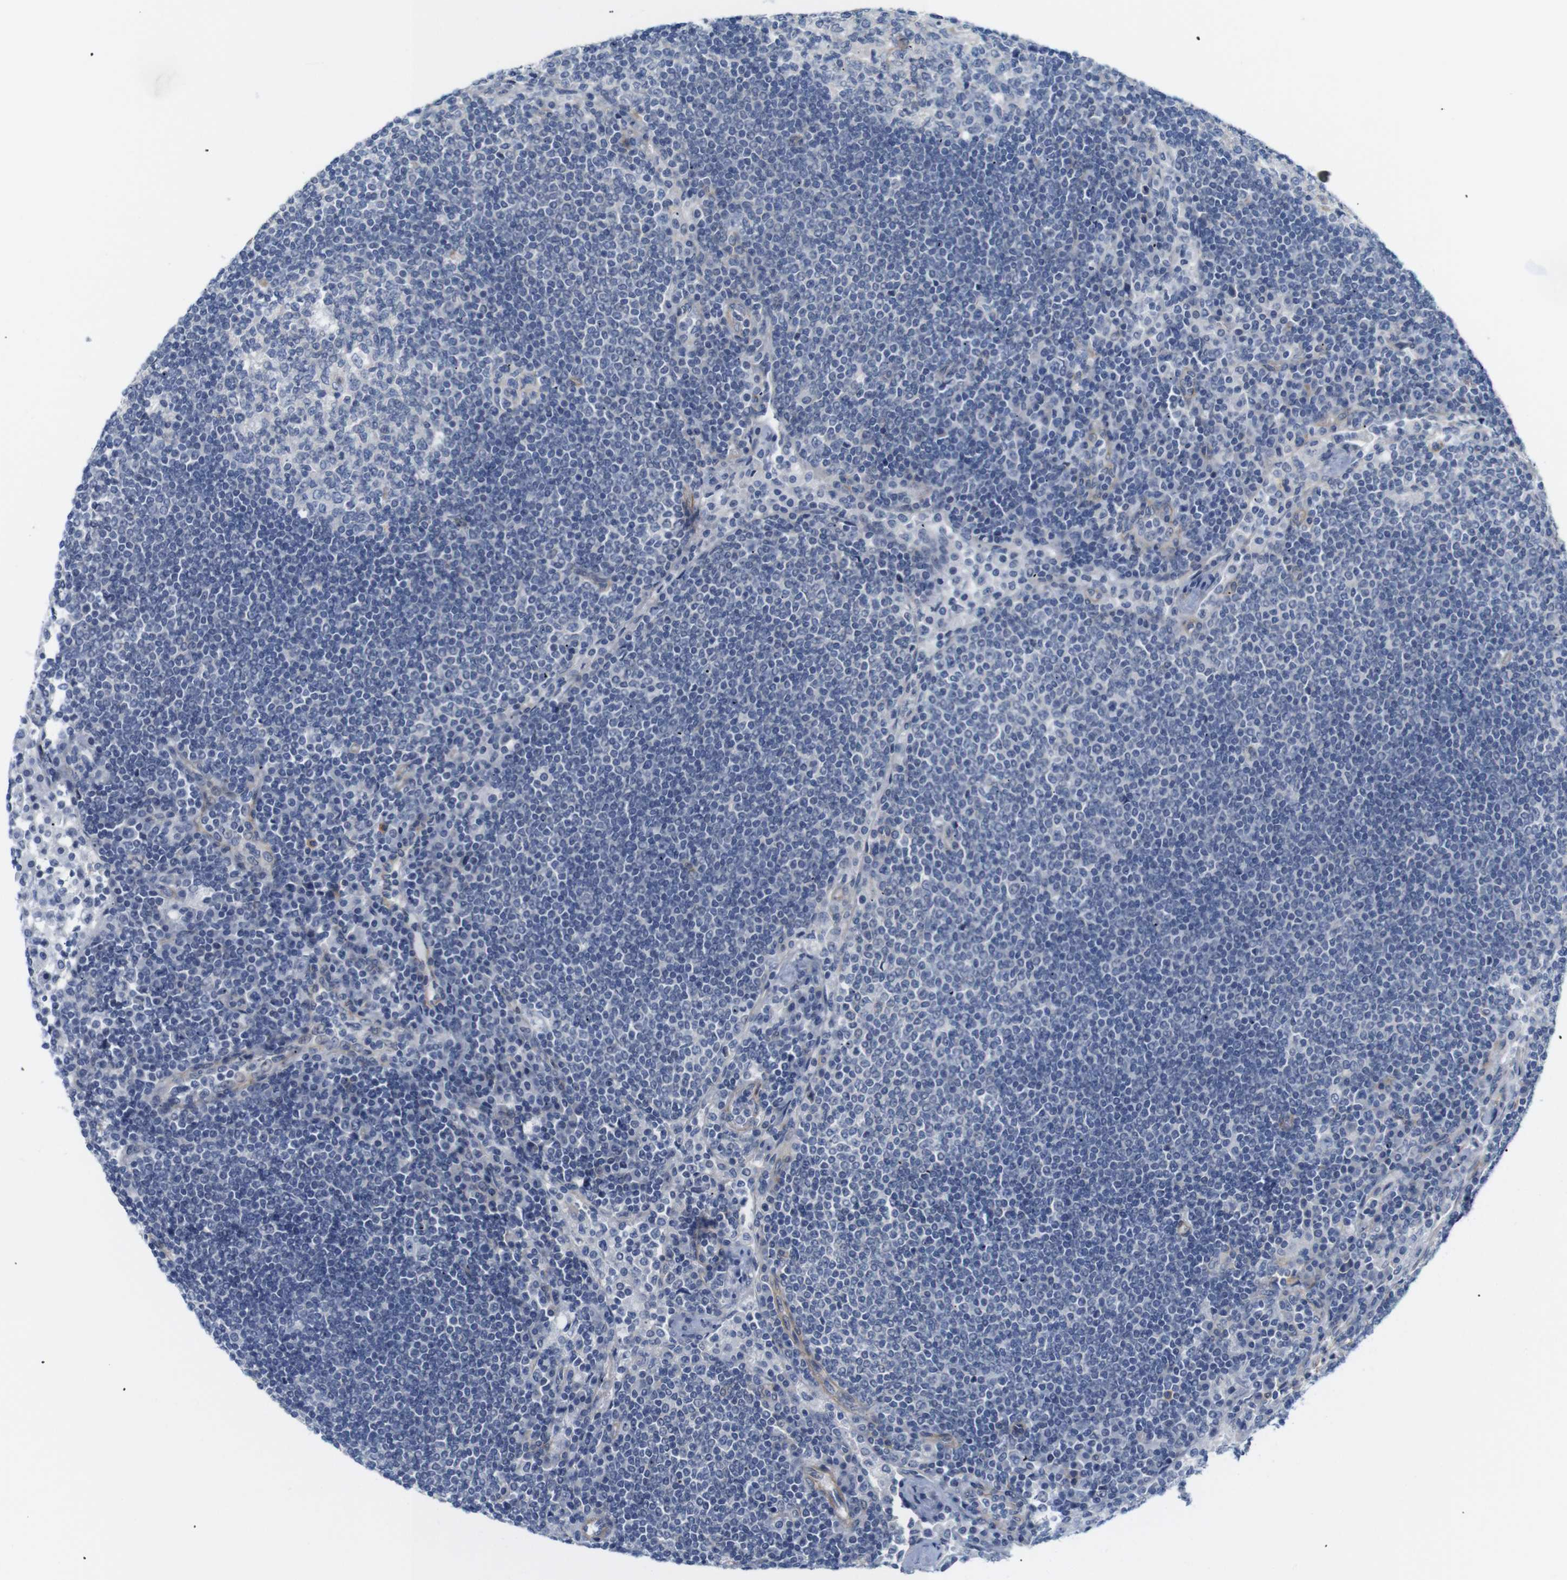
{"staining": {"intensity": "negative", "quantity": "none", "location": "none"}, "tissue": "lymph node", "cell_type": "Germinal center cells", "image_type": "normal", "snomed": [{"axis": "morphology", "description": "Normal tissue, NOS"}, {"axis": "topography", "description": "Lymph node"}], "caption": "High magnification brightfield microscopy of benign lymph node stained with DAB (brown) and counterstained with hematoxylin (blue): germinal center cells show no significant positivity. (Brightfield microscopy of DAB immunohistochemistry (IHC) at high magnification).", "gene": "STMN3", "patient": {"sex": "female", "age": 53}}